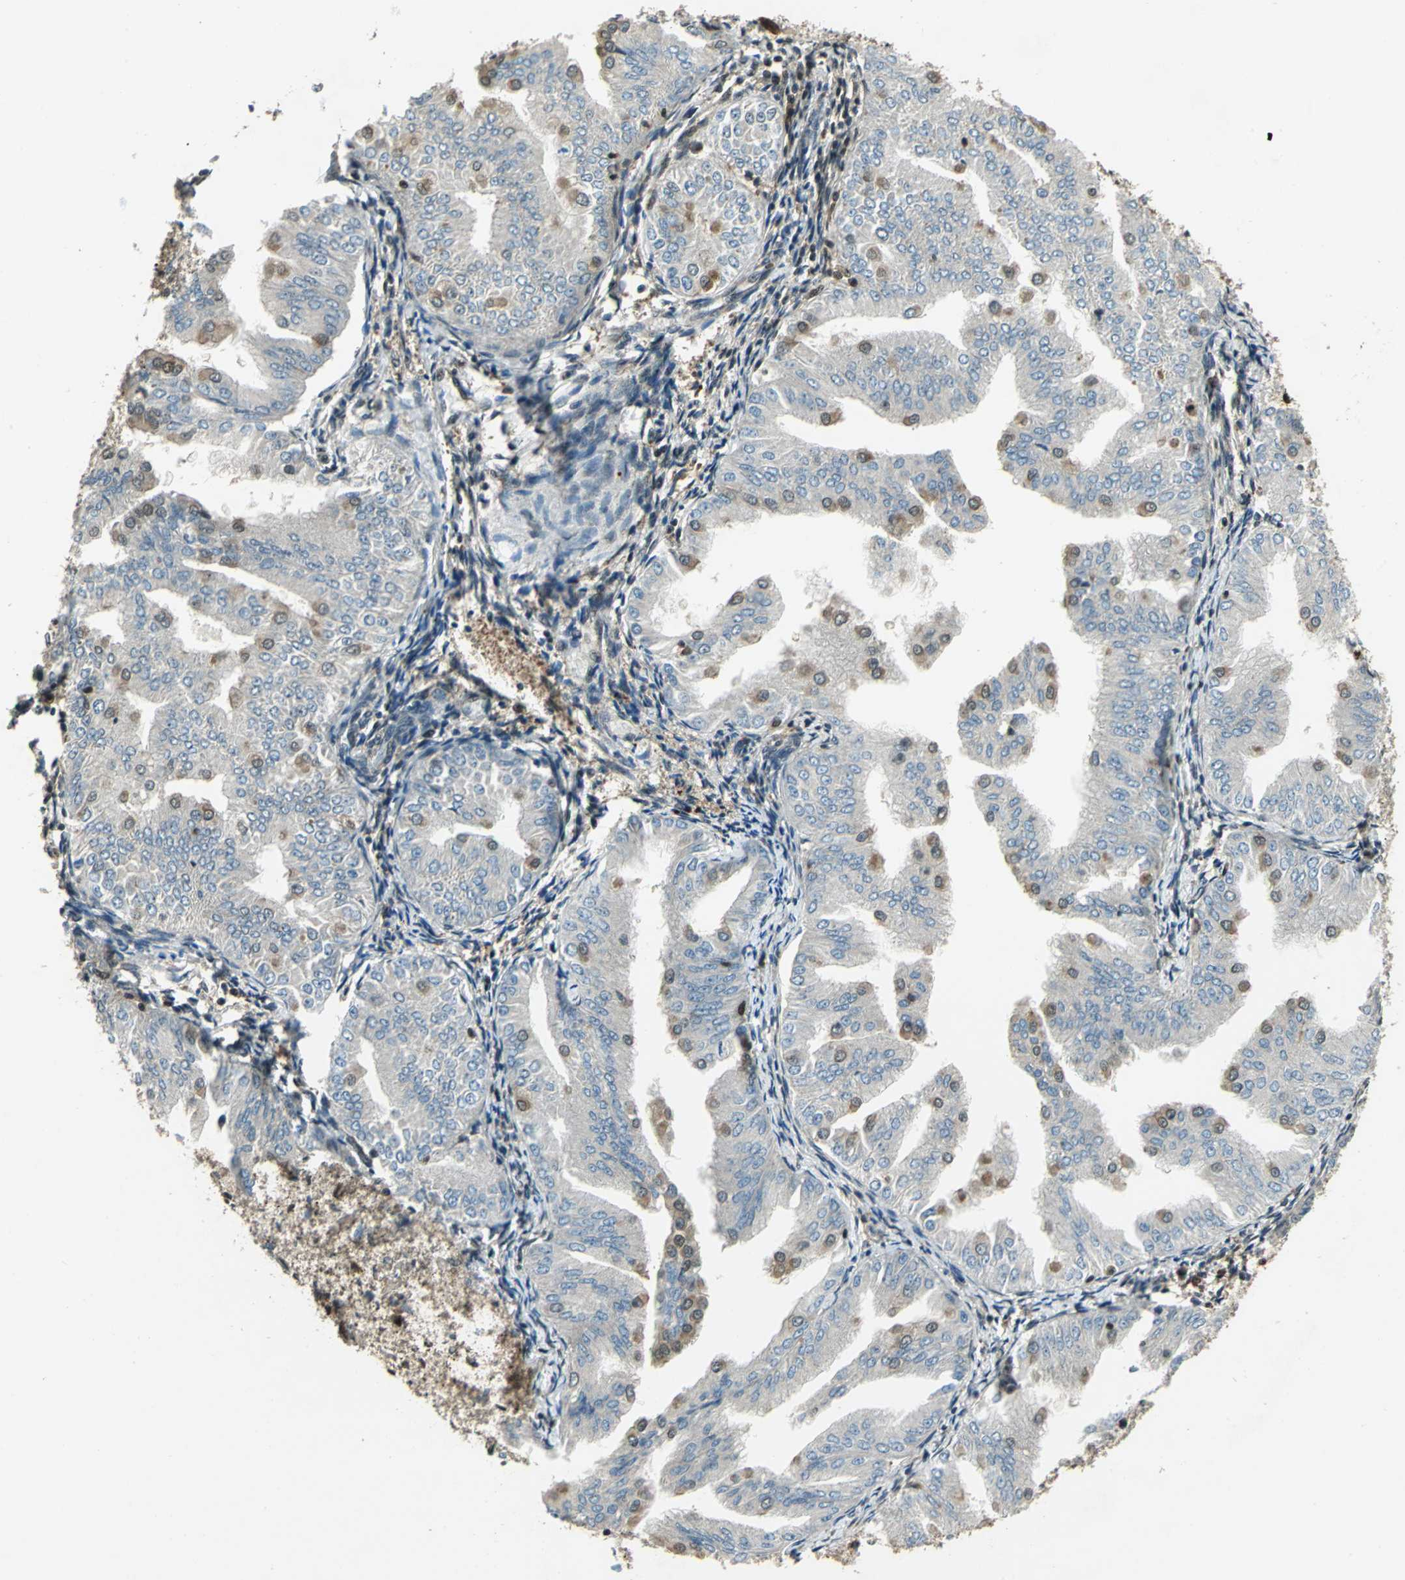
{"staining": {"intensity": "weak", "quantity": "<25%", "location": "cytoplasmic/membranous,nuclear"}, "tissue": "endometrial cancer", "cell_type": "Tumor cells", "image_type": "cancer", "snomed": [{"axis": "morphology", "description": "Adenocarcinoma, NOS"}, {"axis": "topography", "description": "Endometrium"}], "caption": "This is a micrograph of immunohistochemistry staining of endometrial cancer (adenocarcinoma), which shows no staining in tumor cells.", "gene": "PPP1R13L", "patient": {"sex": "female", "age": 53}}